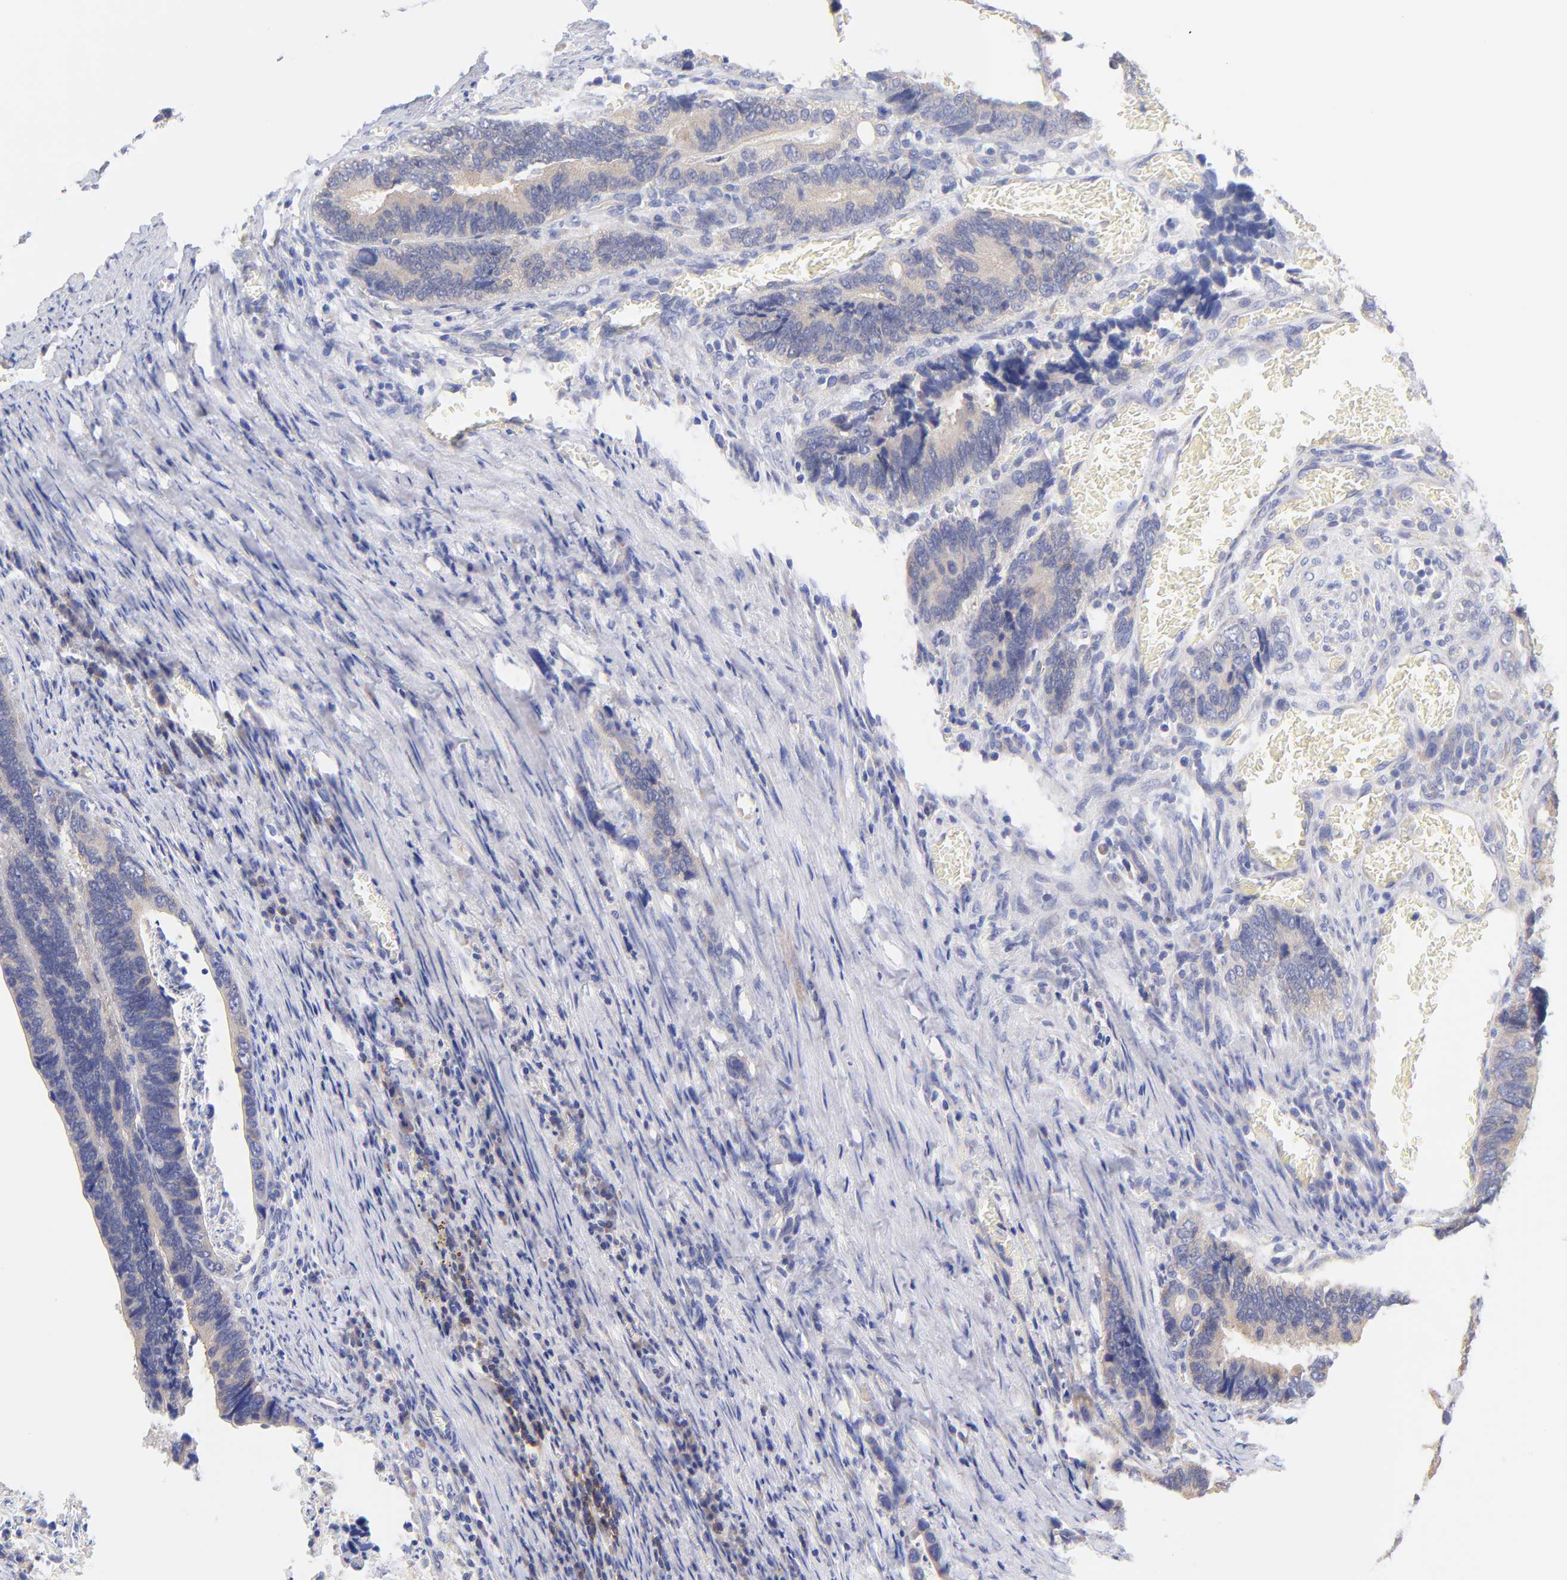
{"staining": {"intensity": "weak", "quantity": ">75%", "location": "cytoplasmic/membranous"}, "tissue": "colorectal cancer", "cell_type": "Tumor cells", "image_type": "cancer", "snomed": [{"axis": "morphology", "description": "Adenocarcinoma, NOS"}, {"axis": "topography", "description": "Colon"}], "caption": "Protein staining of colorectal cancer tissue shows weak cytoplasmic/membranous positivity in about >75% of tumor cells.", "gene": "TNFRSF13C", "patient": {"sex": "male", "age": 72}}